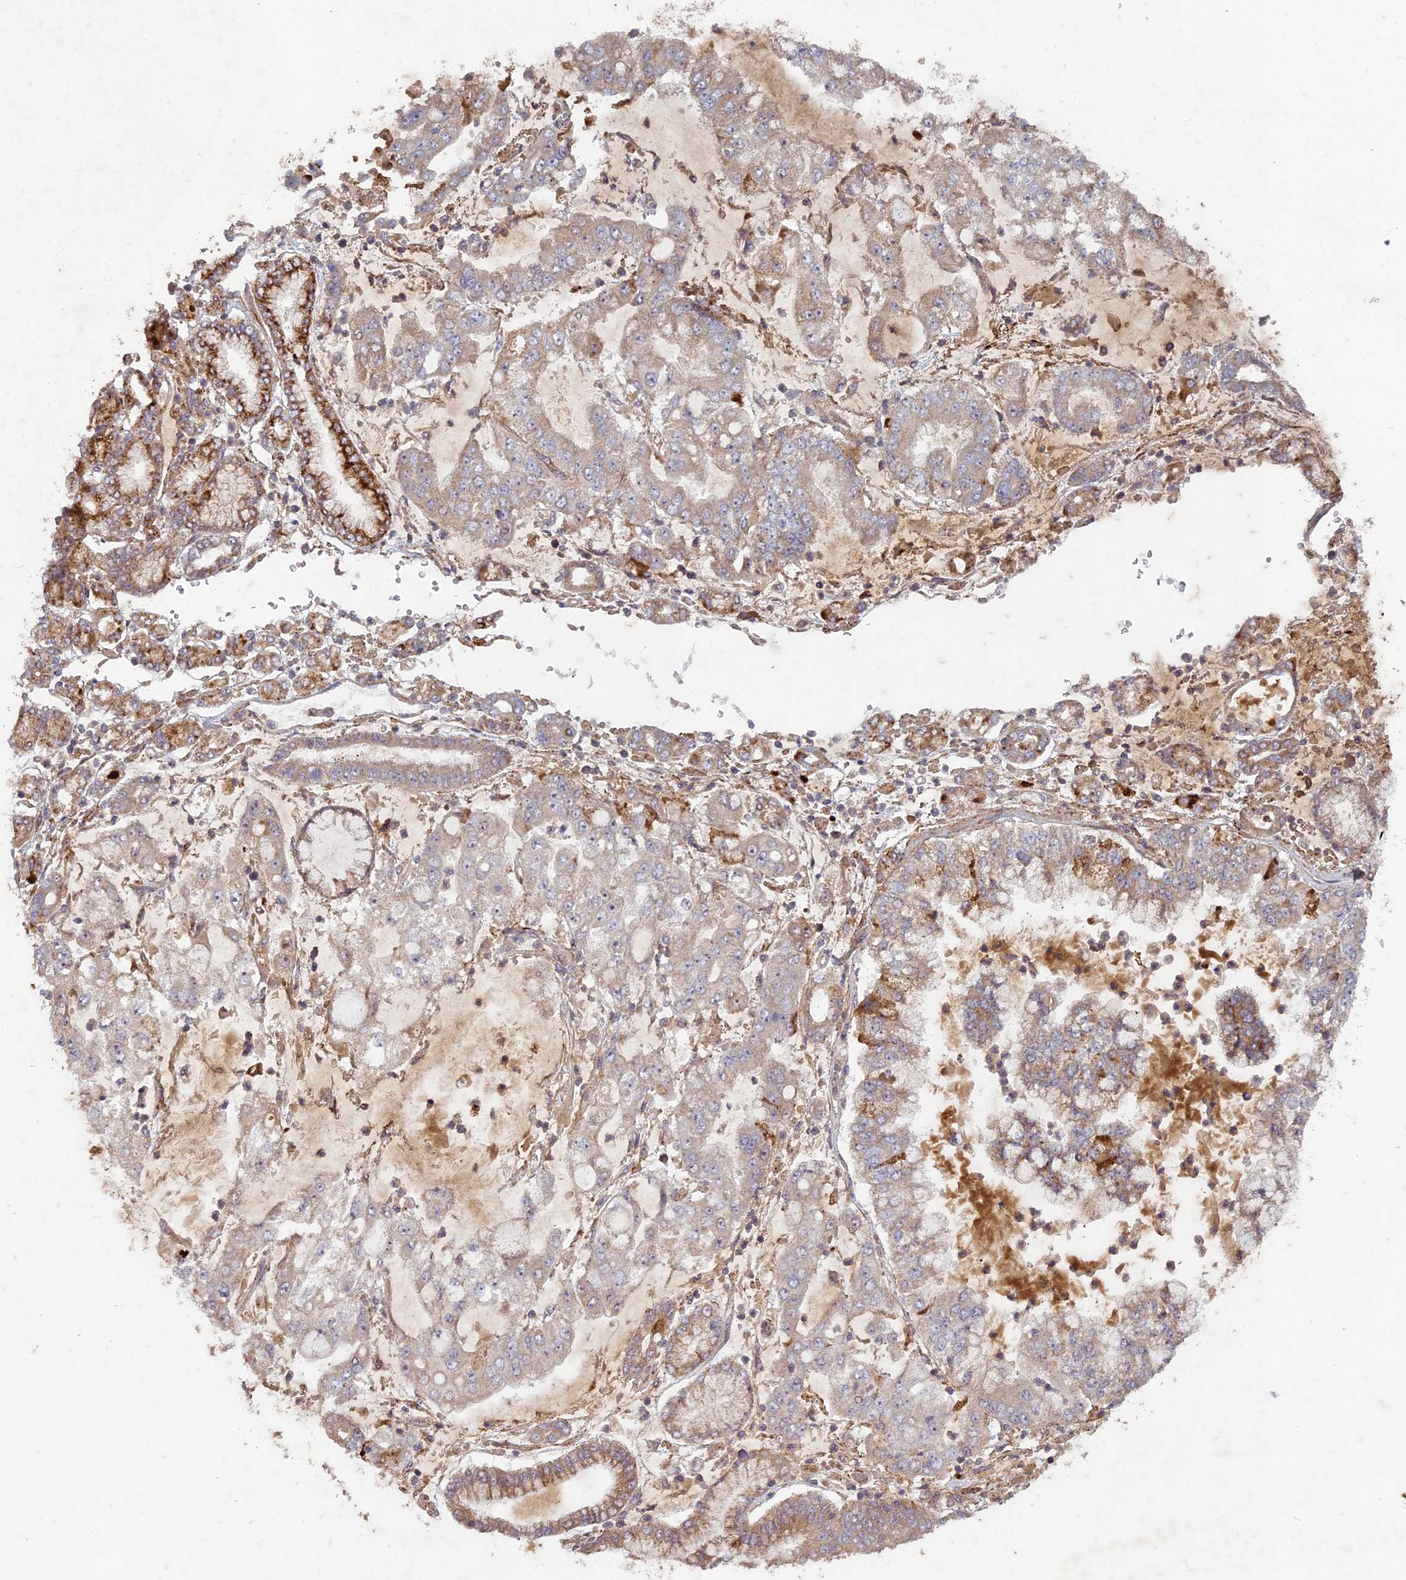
{"staining": {"intensity": "moderate", "quantity": "<25%", "location": "cytoplasmic/membranous"}, "tissue": "stomach cancer", "cell_type": "Tumor cells", "image_type": "cancer", "snomed": [{"axis": "morphology", "description": "Adenocarcinoma, NOS"}, {"axis": "topography", "description": "Stomach"}], "caption": "A brown stain labels moderate cytoplasmic/membranous expression of a protein in stomach adenocarcinoma tumor cells.", "gene": "TCF25", "patient": {"sex": "male", "age": 76}}